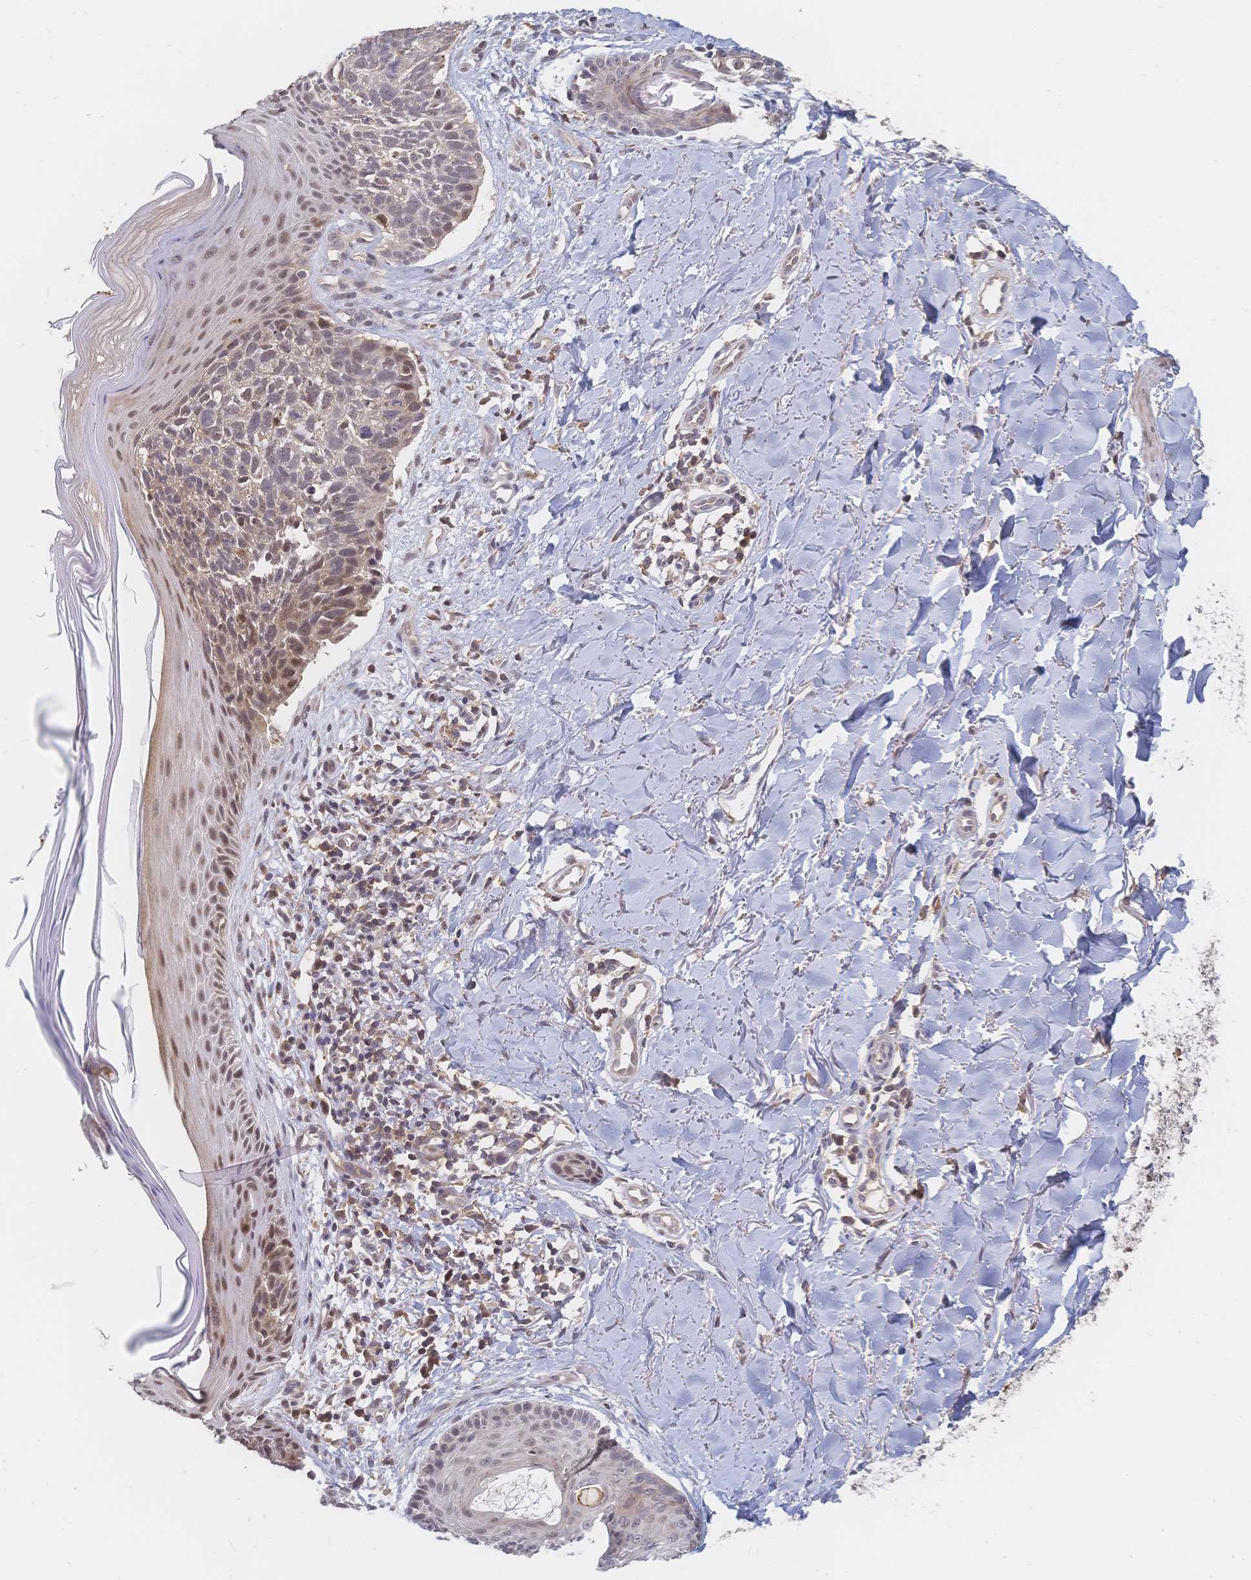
{"staining": {"intensity": "weak", "quantity": "<25%", "location": "nuclear"}, "tissue": "skin cancer", "cell_type": "Tumor cells", "image_type": "cancer", "snomed": [{"axis": "morphology", "description": "Basal cell carcinoma"}, {"axis": "topography", "description": "Skin"}], "caption": "Tumor cells show no significant protein expression in skin cancer (basal cell carcinoma). The staining was performed using DAB to visualize the protein expression in brown, while the nuclei were stained in blue with hematoxylin (Magnification: 20x).", "gene": "LRP5", "patient": {"sex": "female", "age": 45}}